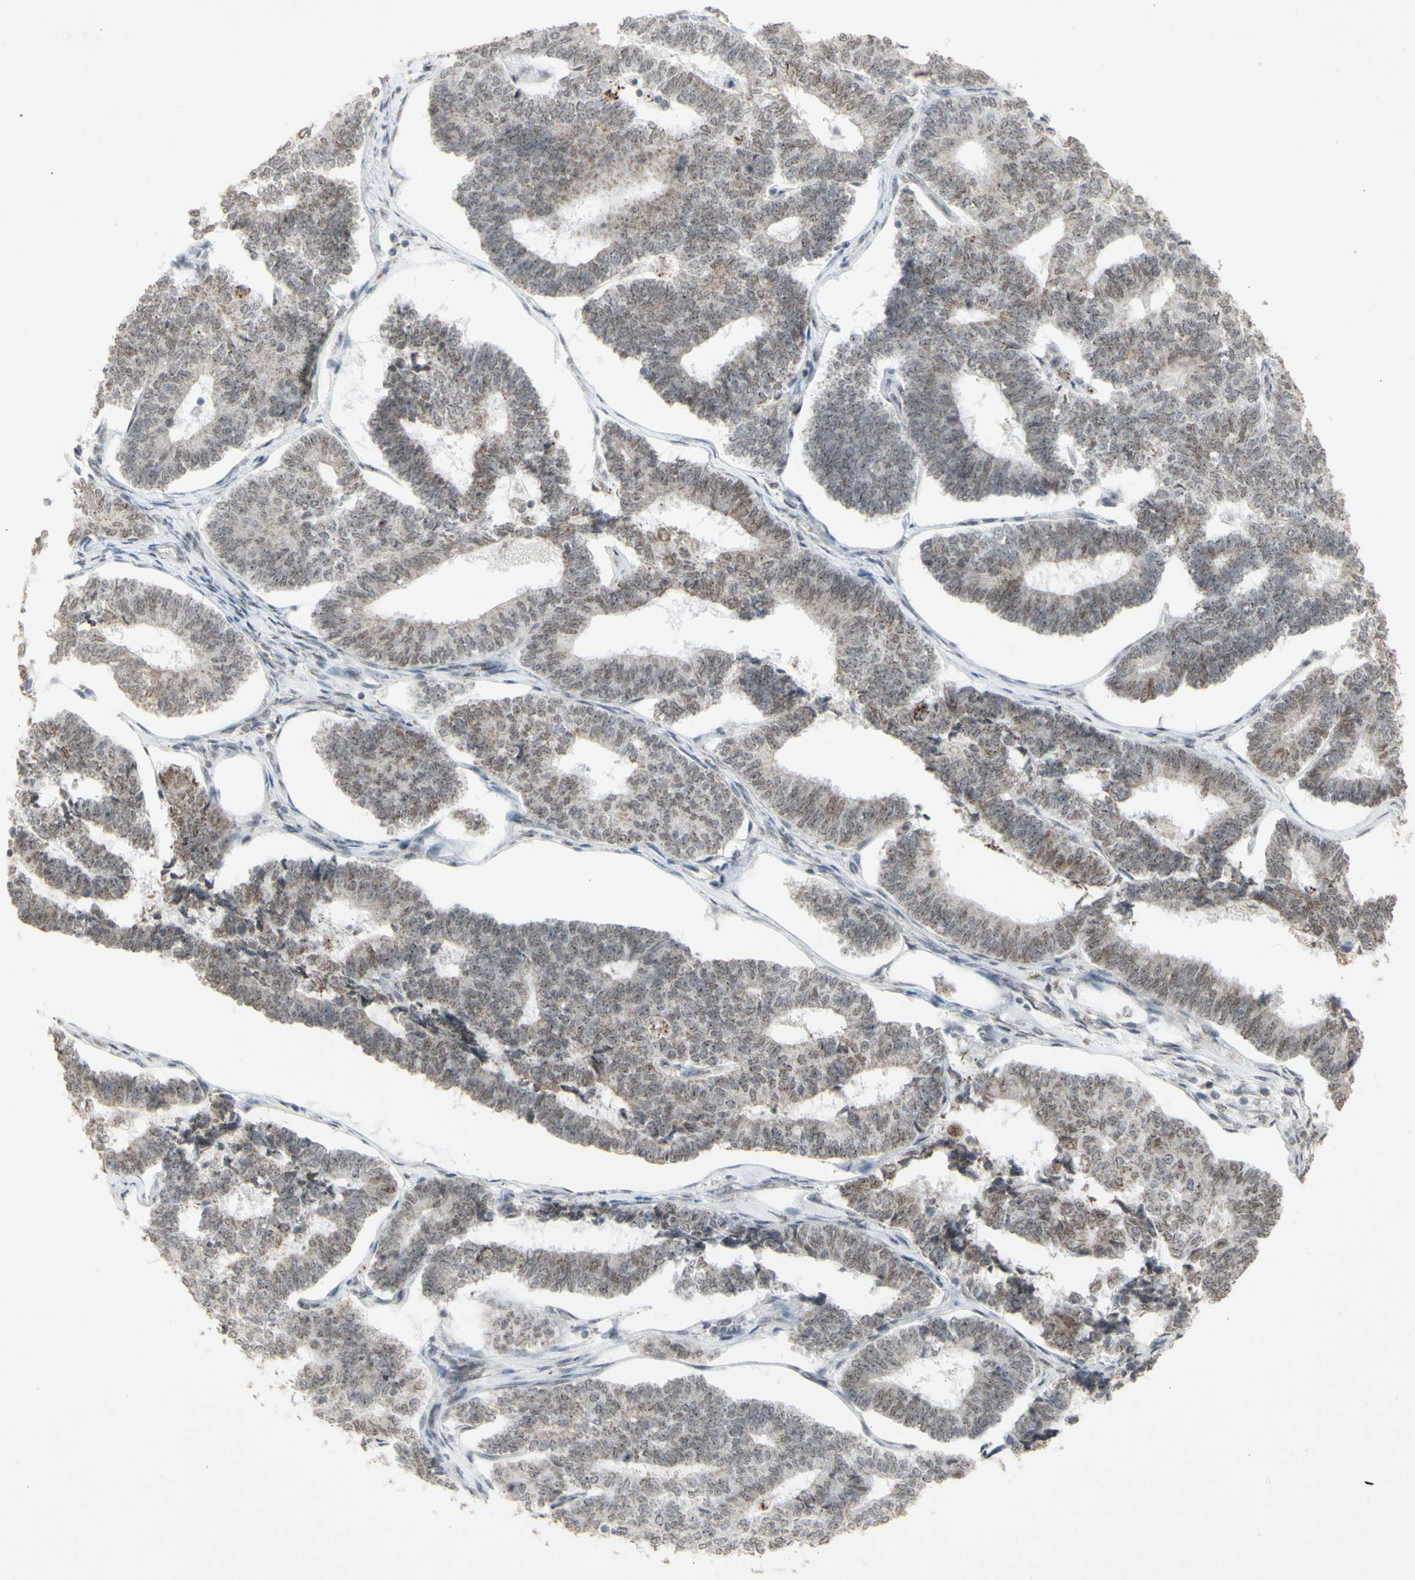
{"staining": {"intensity": "weak", "quantity": "25%-75%", "location": "cytoplasmic/membranous,nuclear"}, "tissue": "endometrial cancer", "cell_type": "Tumor cells", "image_type": "cancer", "snomed": [{"axis": "morphology", "description": "Adenocarcinoma, NOS"}, {"axis": "topography", "description": "Endometrium"}], "caption": "High-magnification brightfield microscopy of adenocarcinoma (endometrial) stained with DAB (3,3'-diaminobenzidine) (brown) and counterstained with hematoxylin (blue). tumor cells exhibit weak cytoplasmic/membranous and nuclear staining is identified in about25%-75% of cells. (IHC, brightfield microscopy, high magnification).", "gene": "CENPB", "patient": {"sex": "female", "age": 70}}